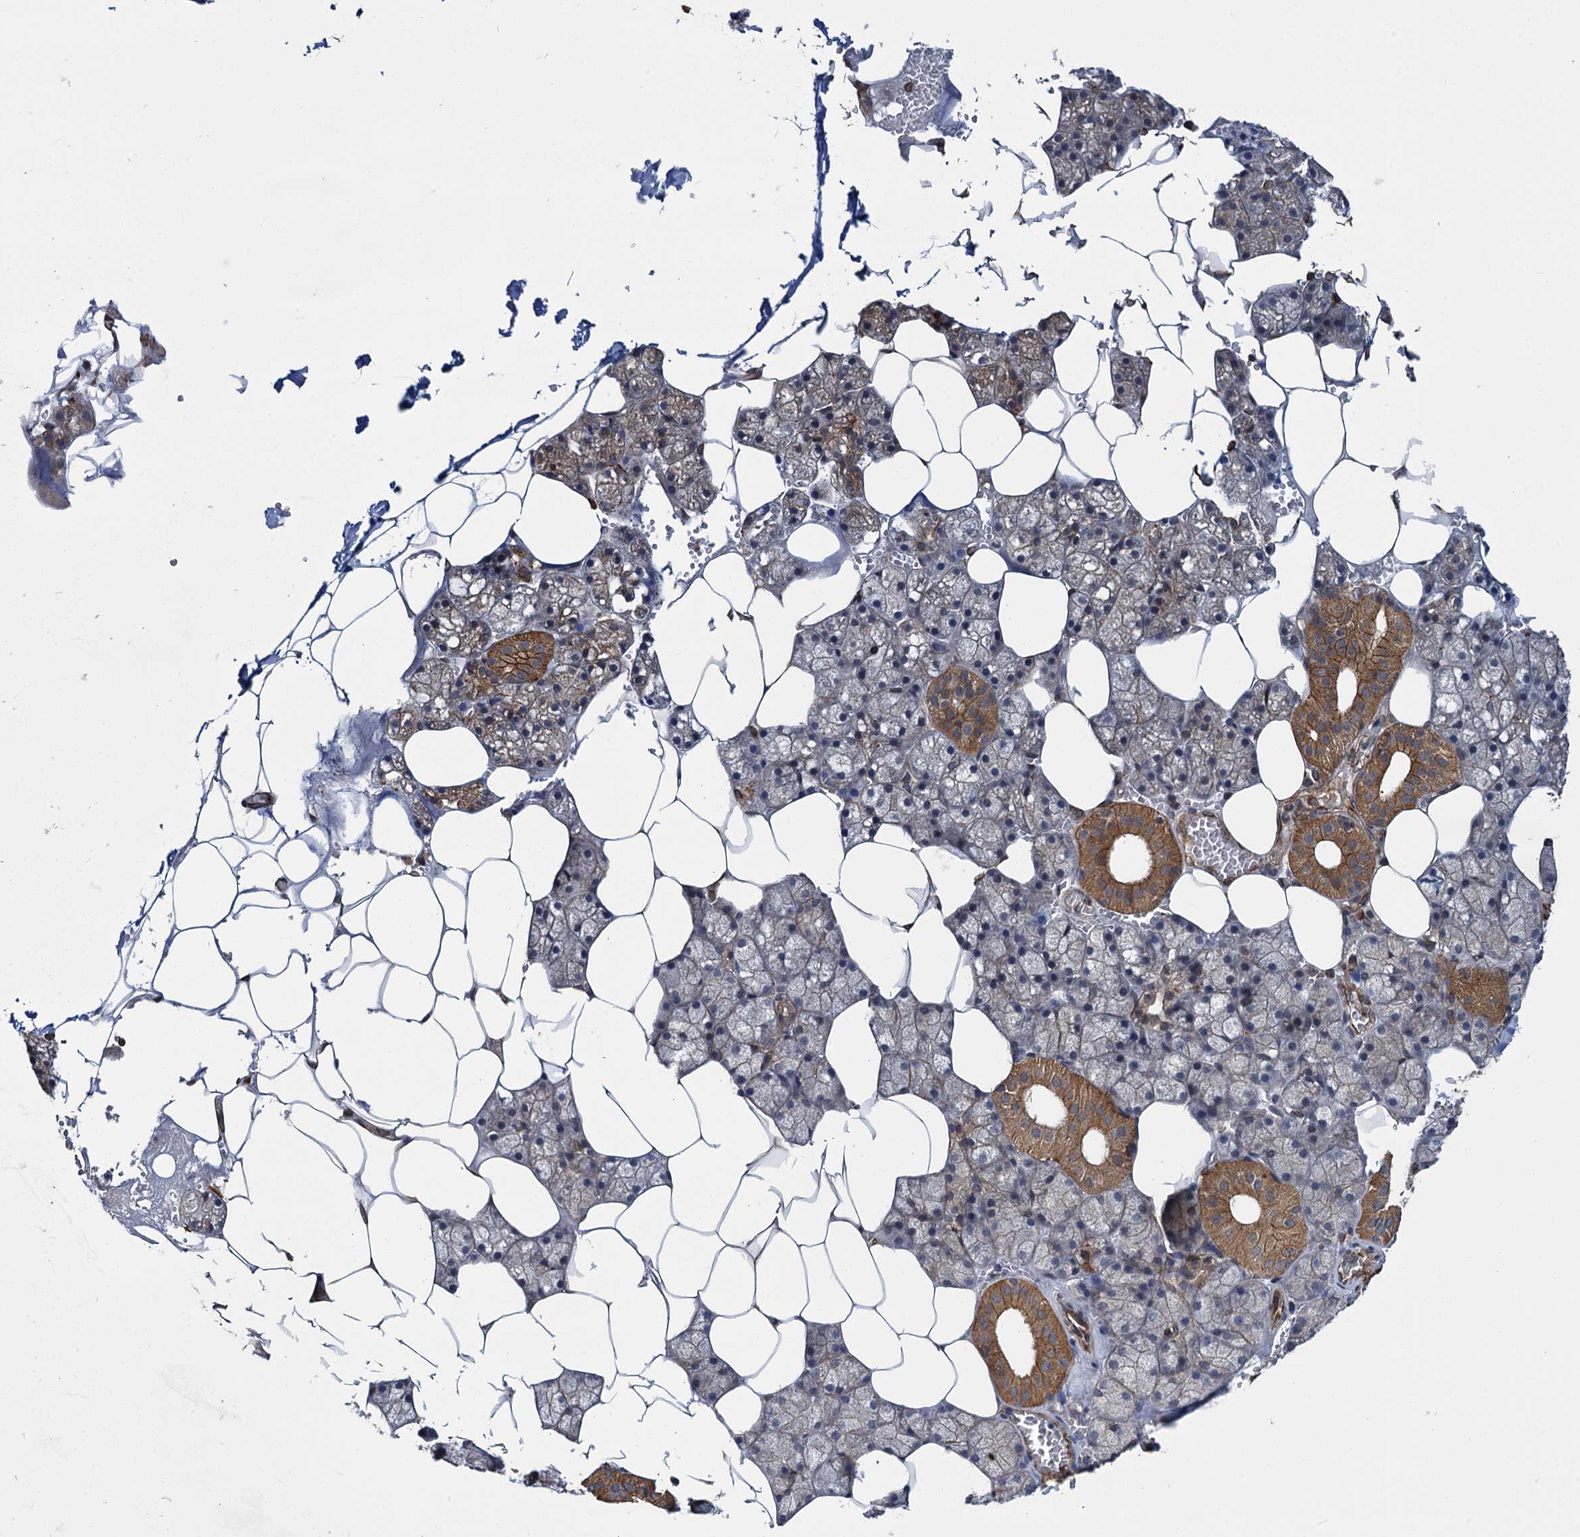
{"staining": {"intensity": "moderate", "quantity": "25%-75%", "location": "cytoplasmic/membranous"}, "tissue": "salivary gland", "cell_type": "Glandular cells", "image_type": "normal", "snomed": [{"axis": "morphology", "description": "Normal tissue, NOS"}, {"axis": "topography", "description": "Salivary gland"}], "caption": "The micrograph exhibits immunohistochemical staining of benign salivary gland. There is moderate cytoplasmic/membranous staining is appreciated in about 25%-75% of glandular cells. (Brightfield microscopy of DAB IHC at high magnification).", "gene": "ZFYVE19", "patient": {"sex": "male", "age": 62}}